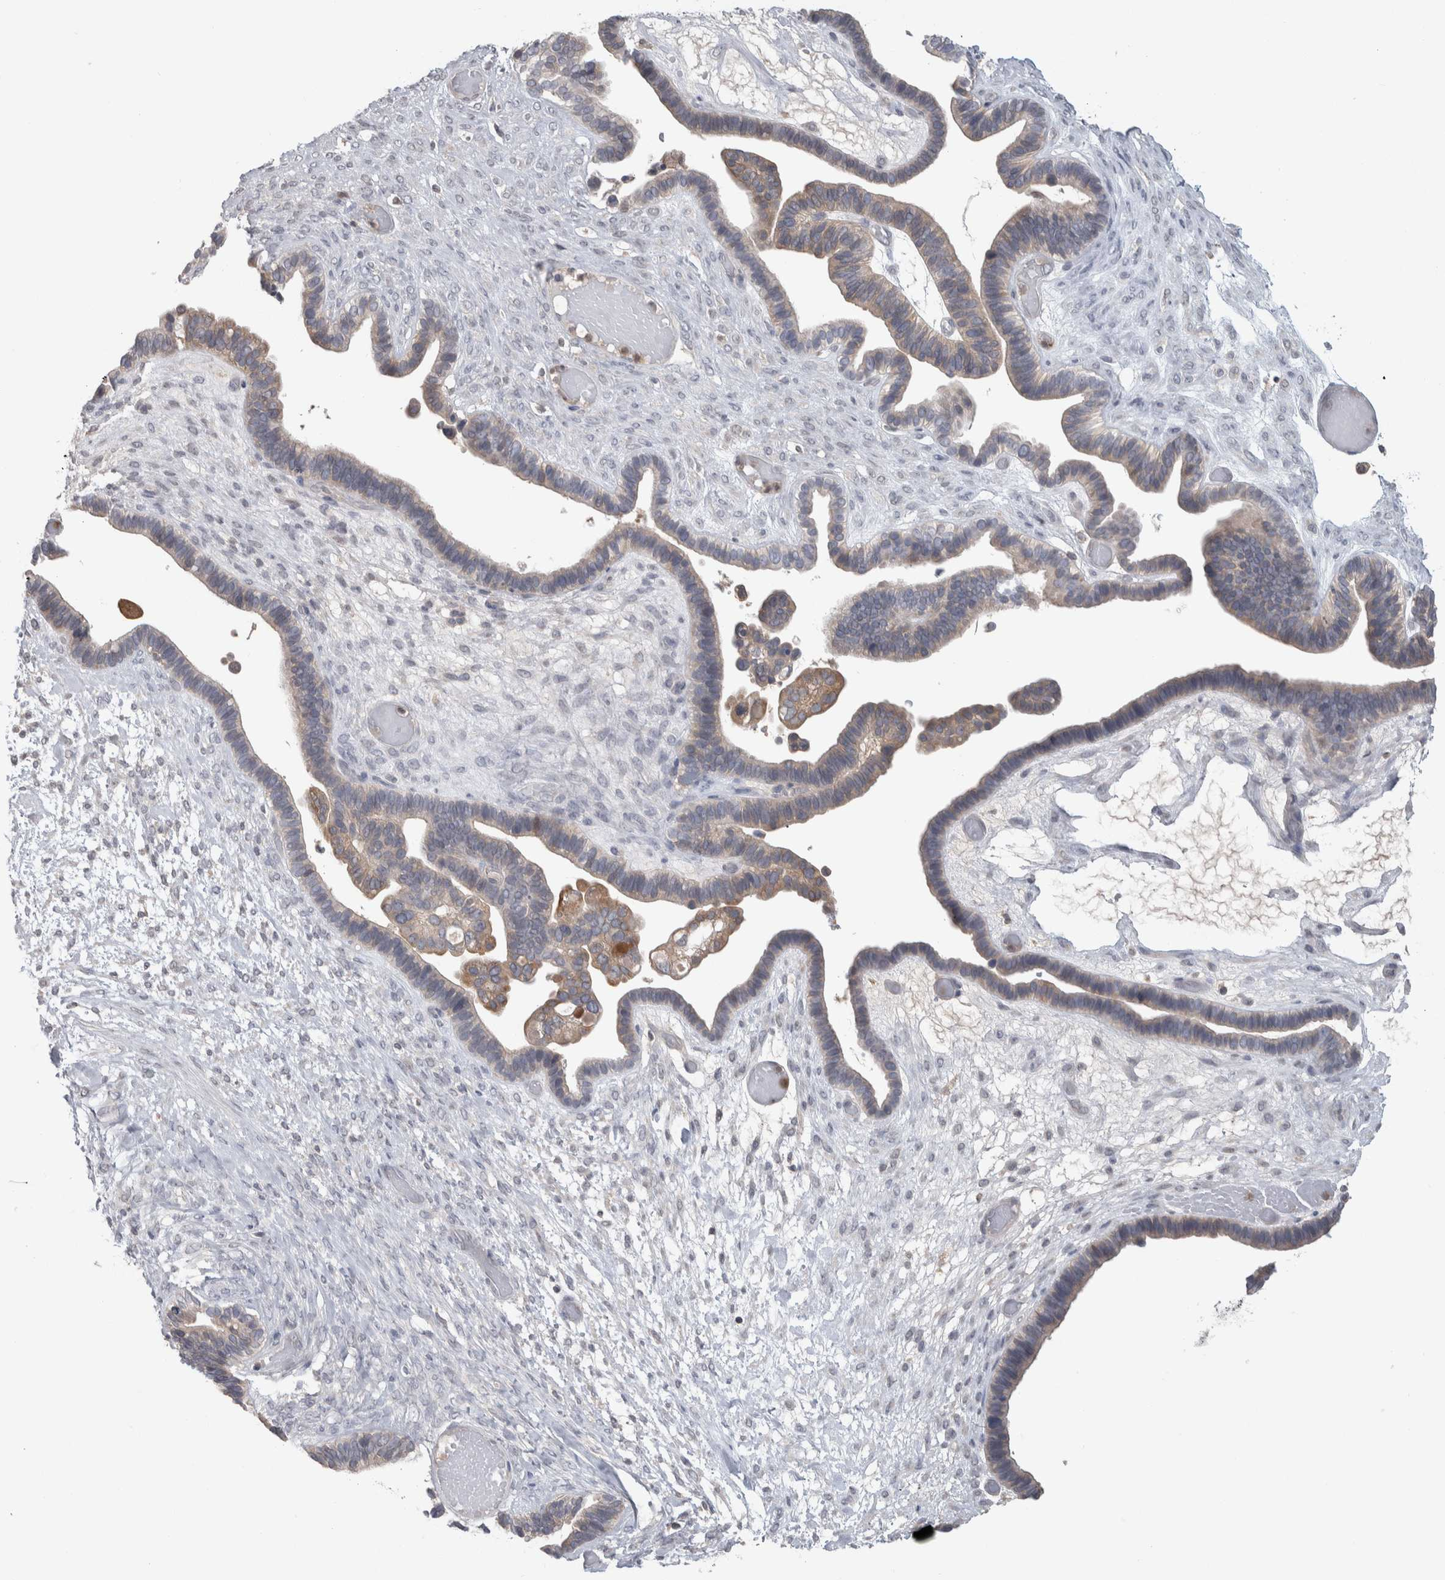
{"staining": {"intensity": "weak", "quantity": "25%-75%", "location": "cytoplasmic/membranous"}, "tissue": "ovarian cancer", "cell_type": "Tumor cells", "image_type": "cancer", "snomed": [{"axis": "morphology", "description": "Cystadenocarcinoma, serous, NOS"}, {"axis": "topography", "description": "Ovary"}], "caption": "Serous cystadenocarcinoma (ovarian) stained with a protein marker shows weak staining in tumor cells.", "gene": "HTATIP2", "patient": {"sex": "female", "age": 56}}